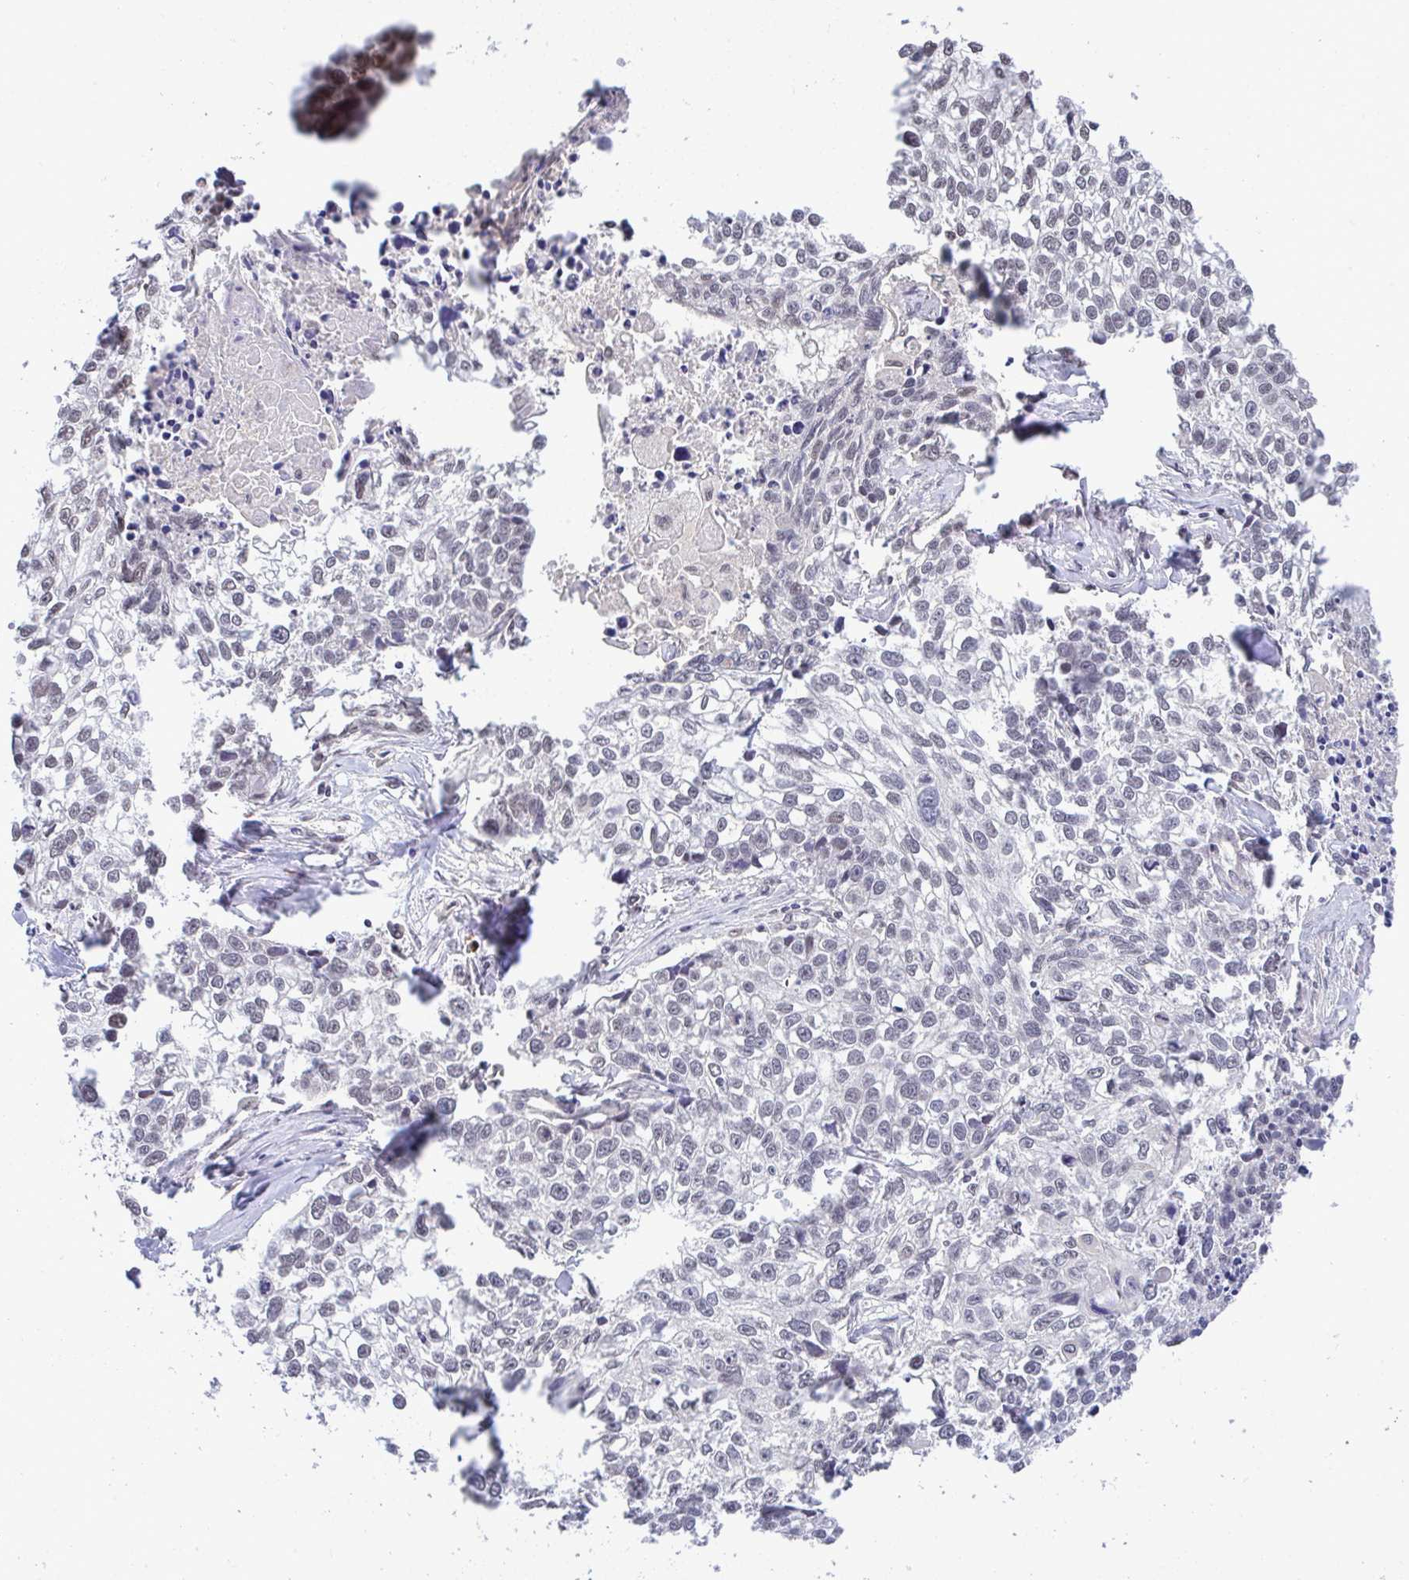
{"staining": {"intensity": "negative", "quantity": "none", "location": "none"}, "tissue": "lung cancer", "cell_type": "Tumor cells", "image_type": "cancer", "snomed": [{"axis": "morphology", "description": "Squamous cell carcinoma, NOS"}, {"axis": "topography", "description": "Lung"}], "caption": "DAB immunohistochemical staining of human lung squamous cell carcinoma displays no significant positivity in tumor cells. (Brightfield microscopy of DAB immunohistochemistry (IHC) at high magnification).", "gene": "C9orf64", "patient": {"sex": "male", "age": 74}}